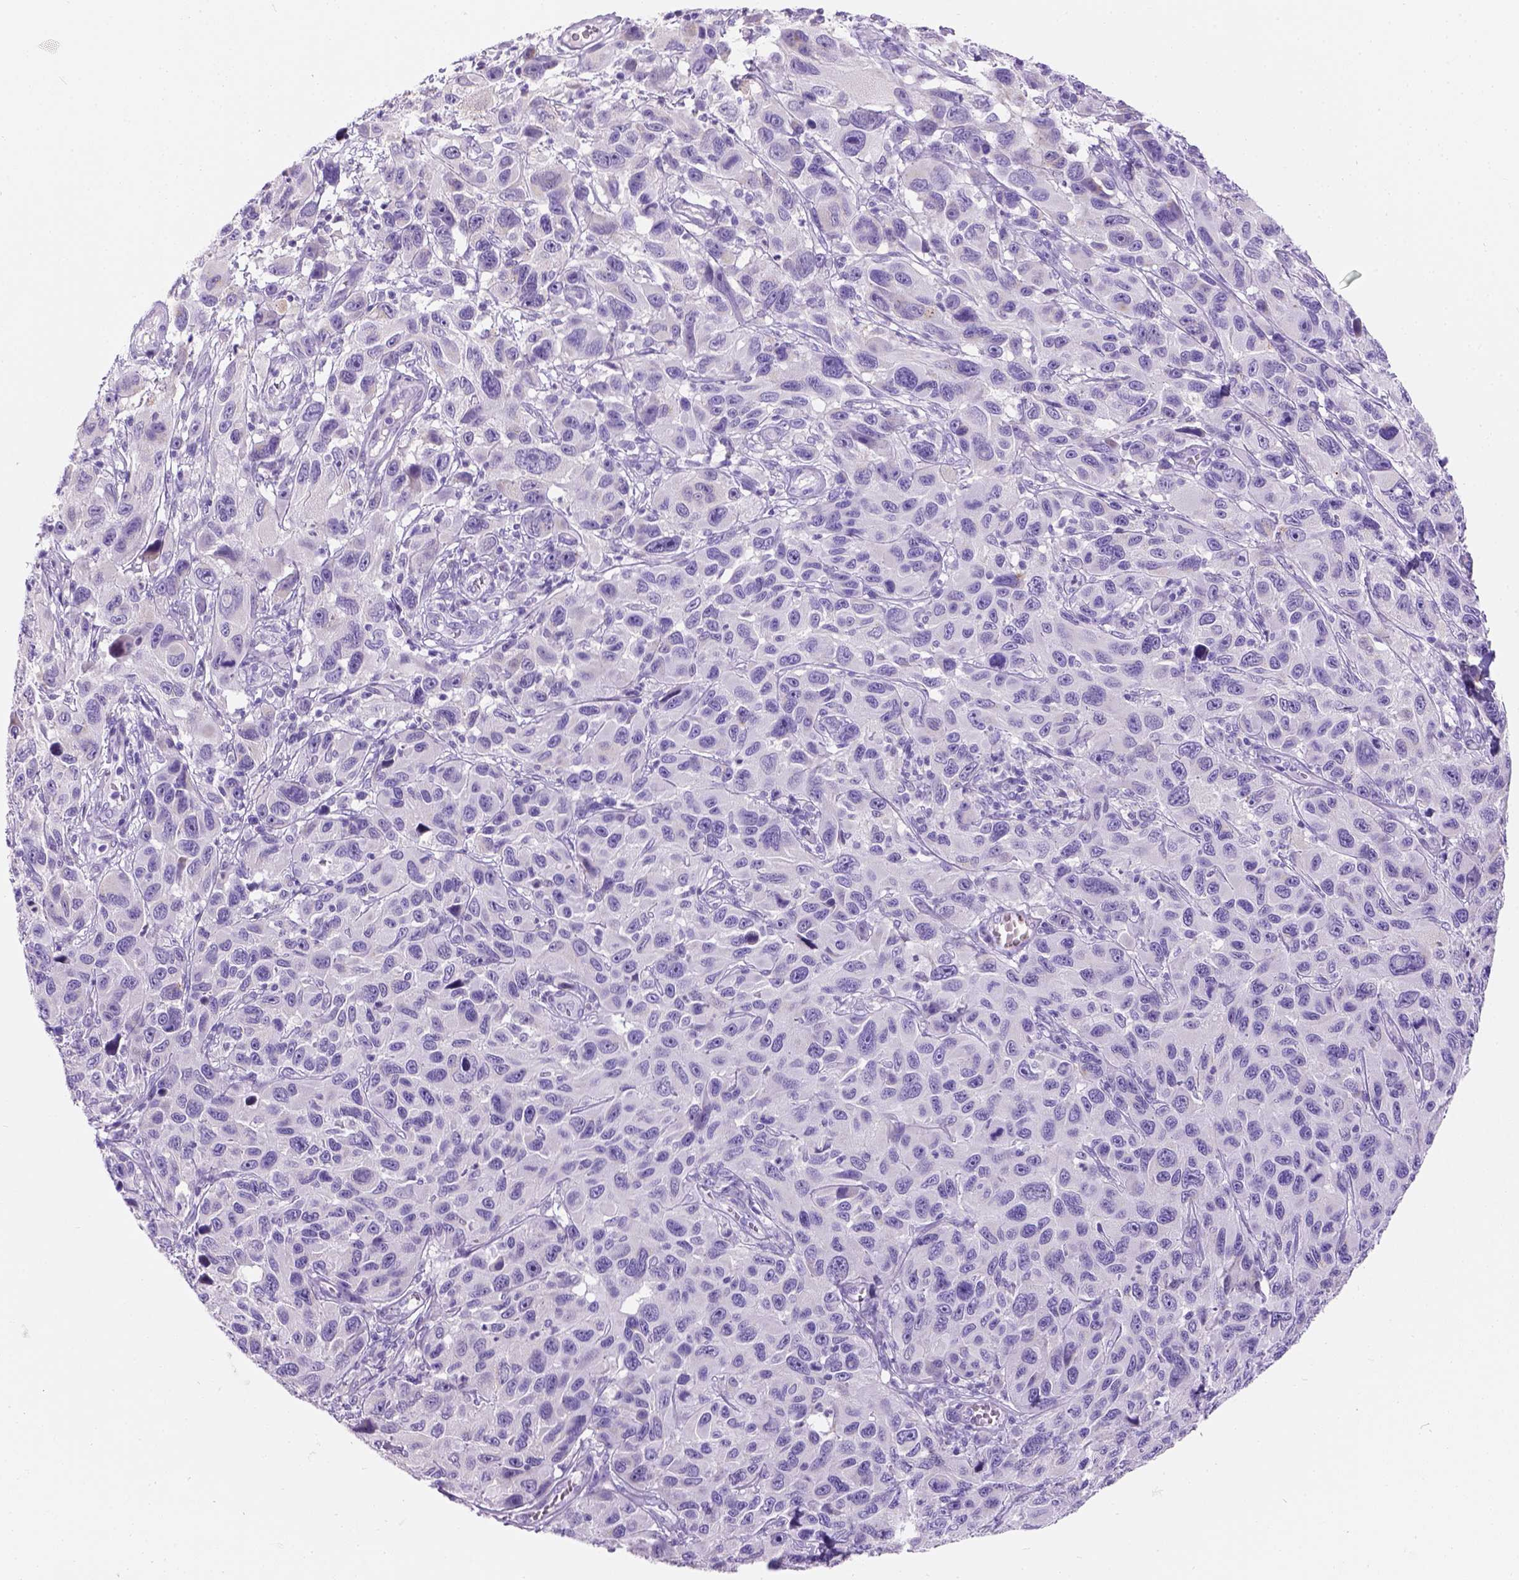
{"staining": {"intensity": "negative", "quantity": "none", "location": "none"}, "tissue": "melanoma", "cell_type": "Tumor cells", "image_type": "cancer", "snomed": [{"axis": "morphology", "description": "Malignant melanoma, NOS"}, {"axis": "topography", "description": "Skin"}], "caption": "DAB (3,3'-diaminobenzidine) immunohistochemical staining of malignant melanoma shows no significant expression in tumor cells.", "gene": "PHF7", "patient": {"sex": "male", "age": 53}}